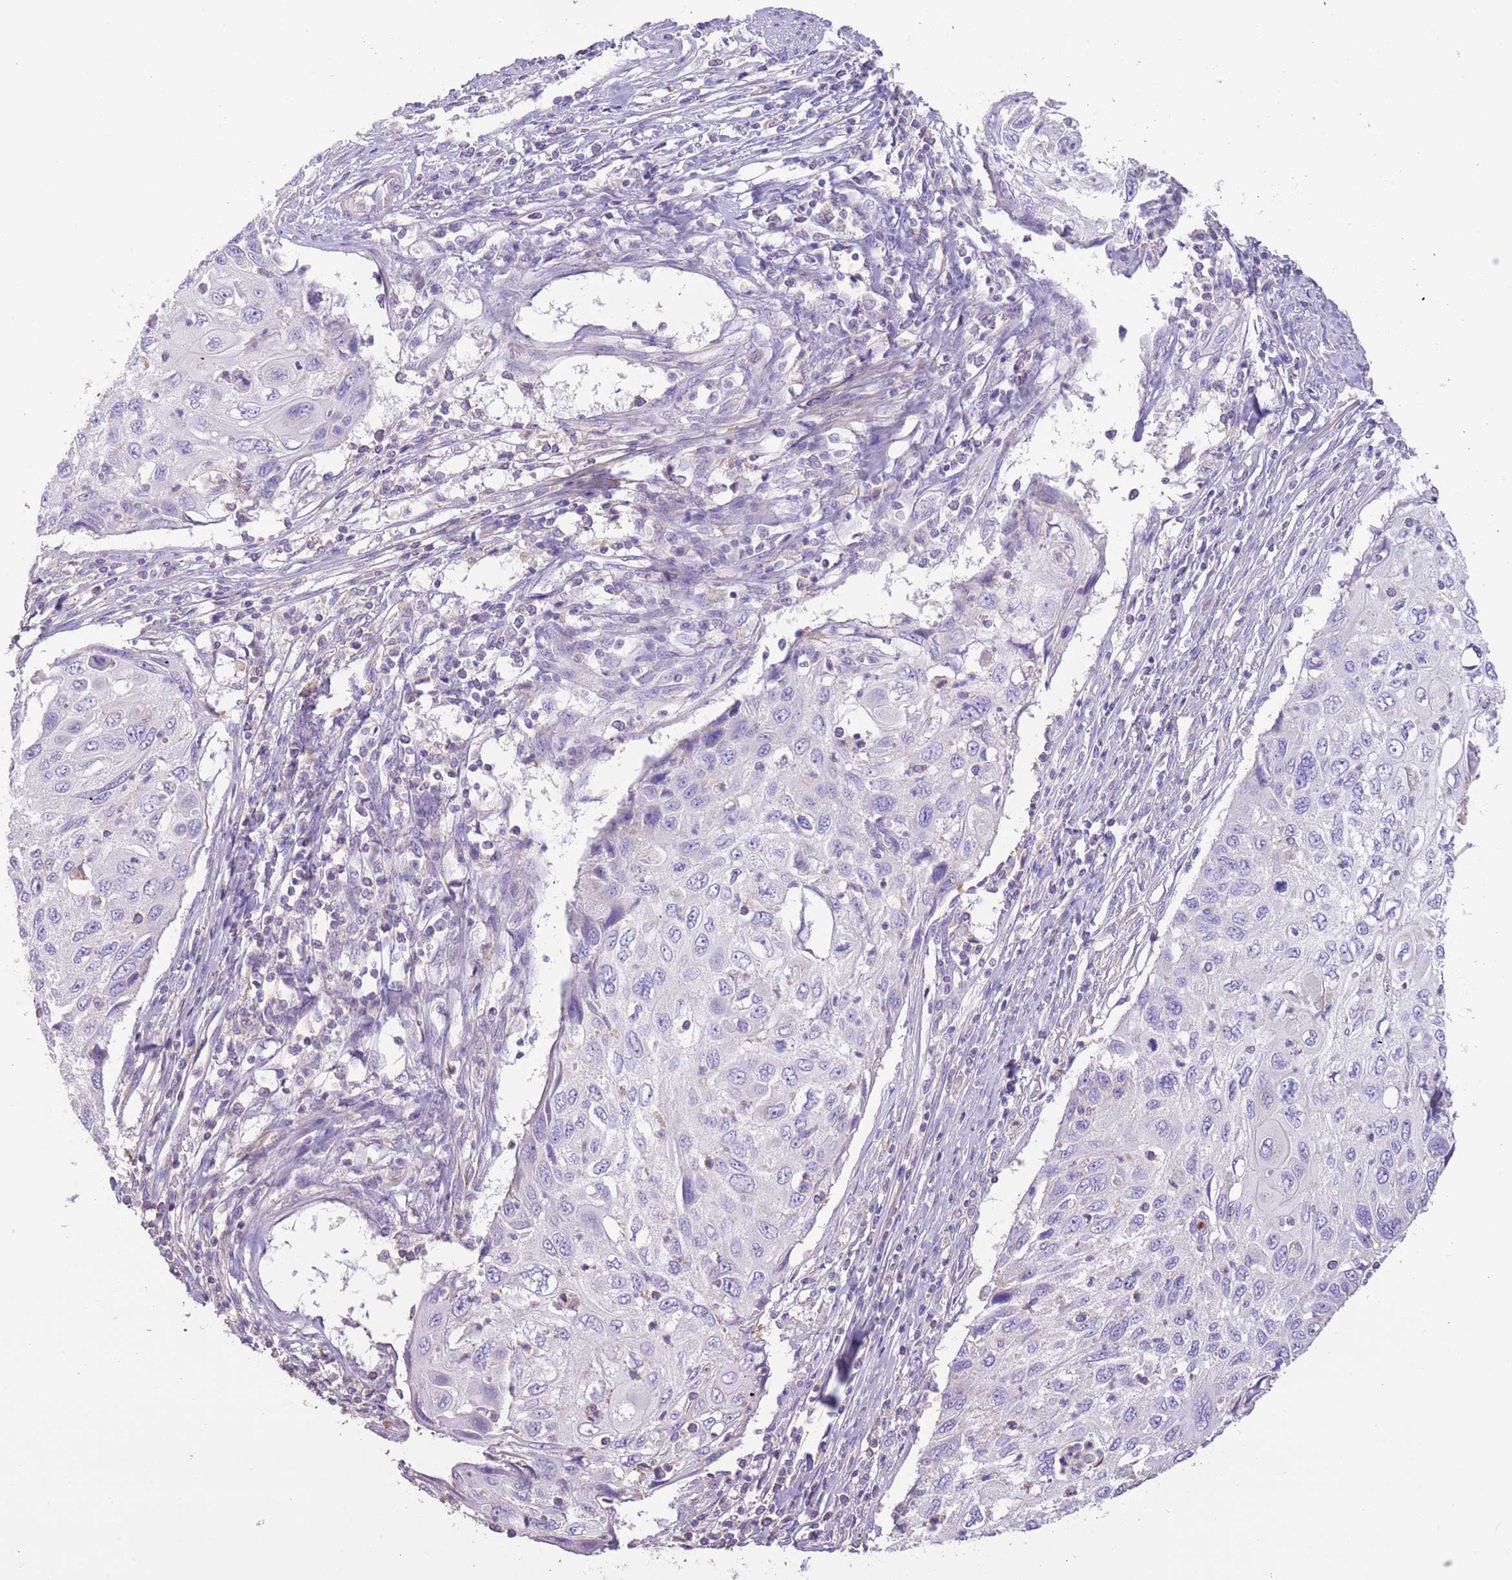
{"staining": {"intensity": "negative", "quantity": "none", "location": "none"}, "tissue": "cervical cancer", "cell_type": "Tumor cells", "image_type": "cancer", "snomed": [{"axis": "morphology", "description": "Squamous cell carcinoma, NOS"}, {"axis": "topography", "description": "Cervix"}], "caption": "Immunohistochemical staining of human squamous cell carcinoma (cervical) displays no significant expression in tumor cells. (DAB IHC, high magnification).", "gene": "SFTPA1", "patient": {"sex": "female", "age": 70}}